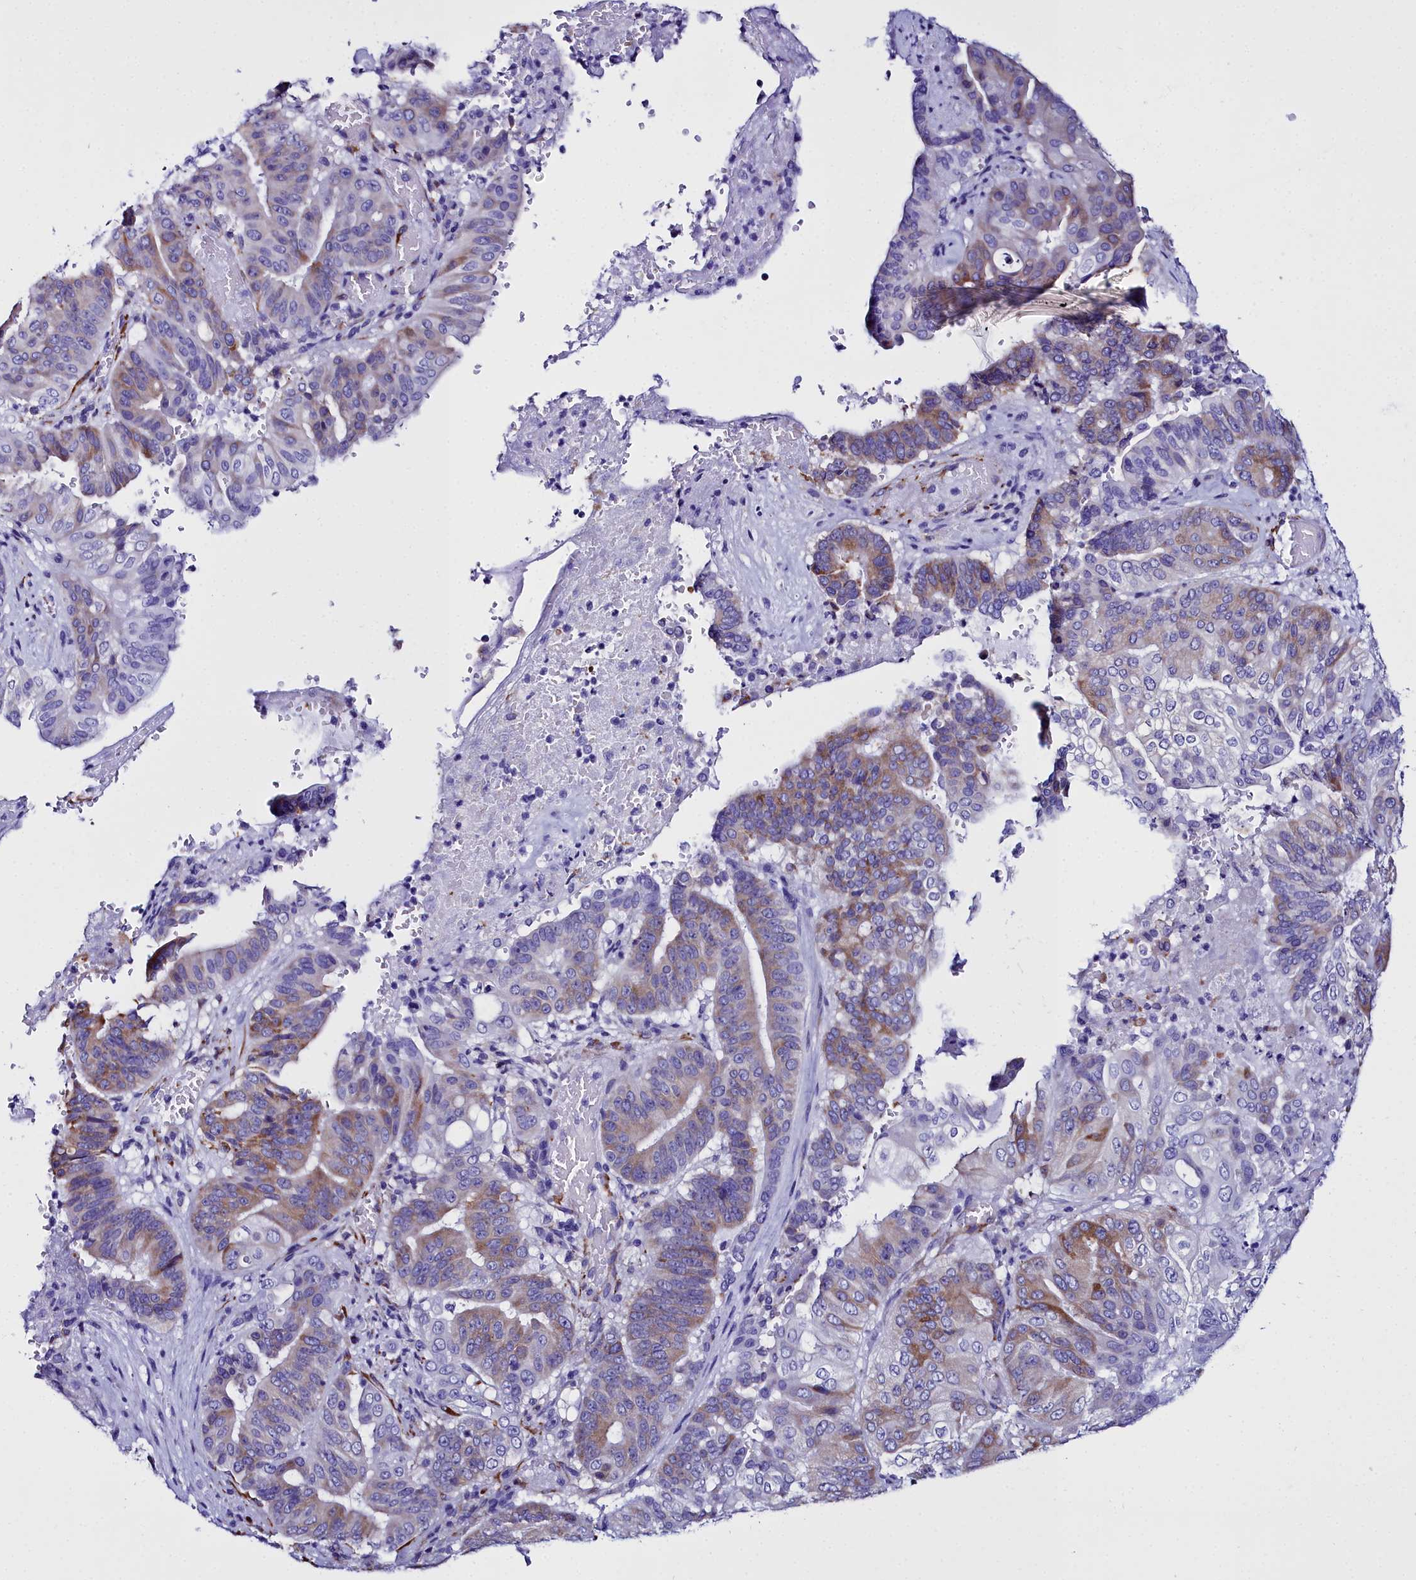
{"staining": {"intensity": "moderate", "quantity": ">75%", "location": "cytoplasmic/membranous"}, "tissue": "pancreatic cancer", "cell_type": "Tumor cells", "image_type": "cancer", "snomed": [{"axis": "morphology", "description": "Adenocarcinoma, NOS"}, {"axis": "topography", "description": "Pancreas"}], "caption": "Immunohistochemical staining of adenocarcinoma (pancreatic) reveals medium levels of moderate cytoplasmic/membranous staining in about >75% of tumor cells.", "gene": "TXNDC5", "patient": {"sex": "female", "age": 77}}